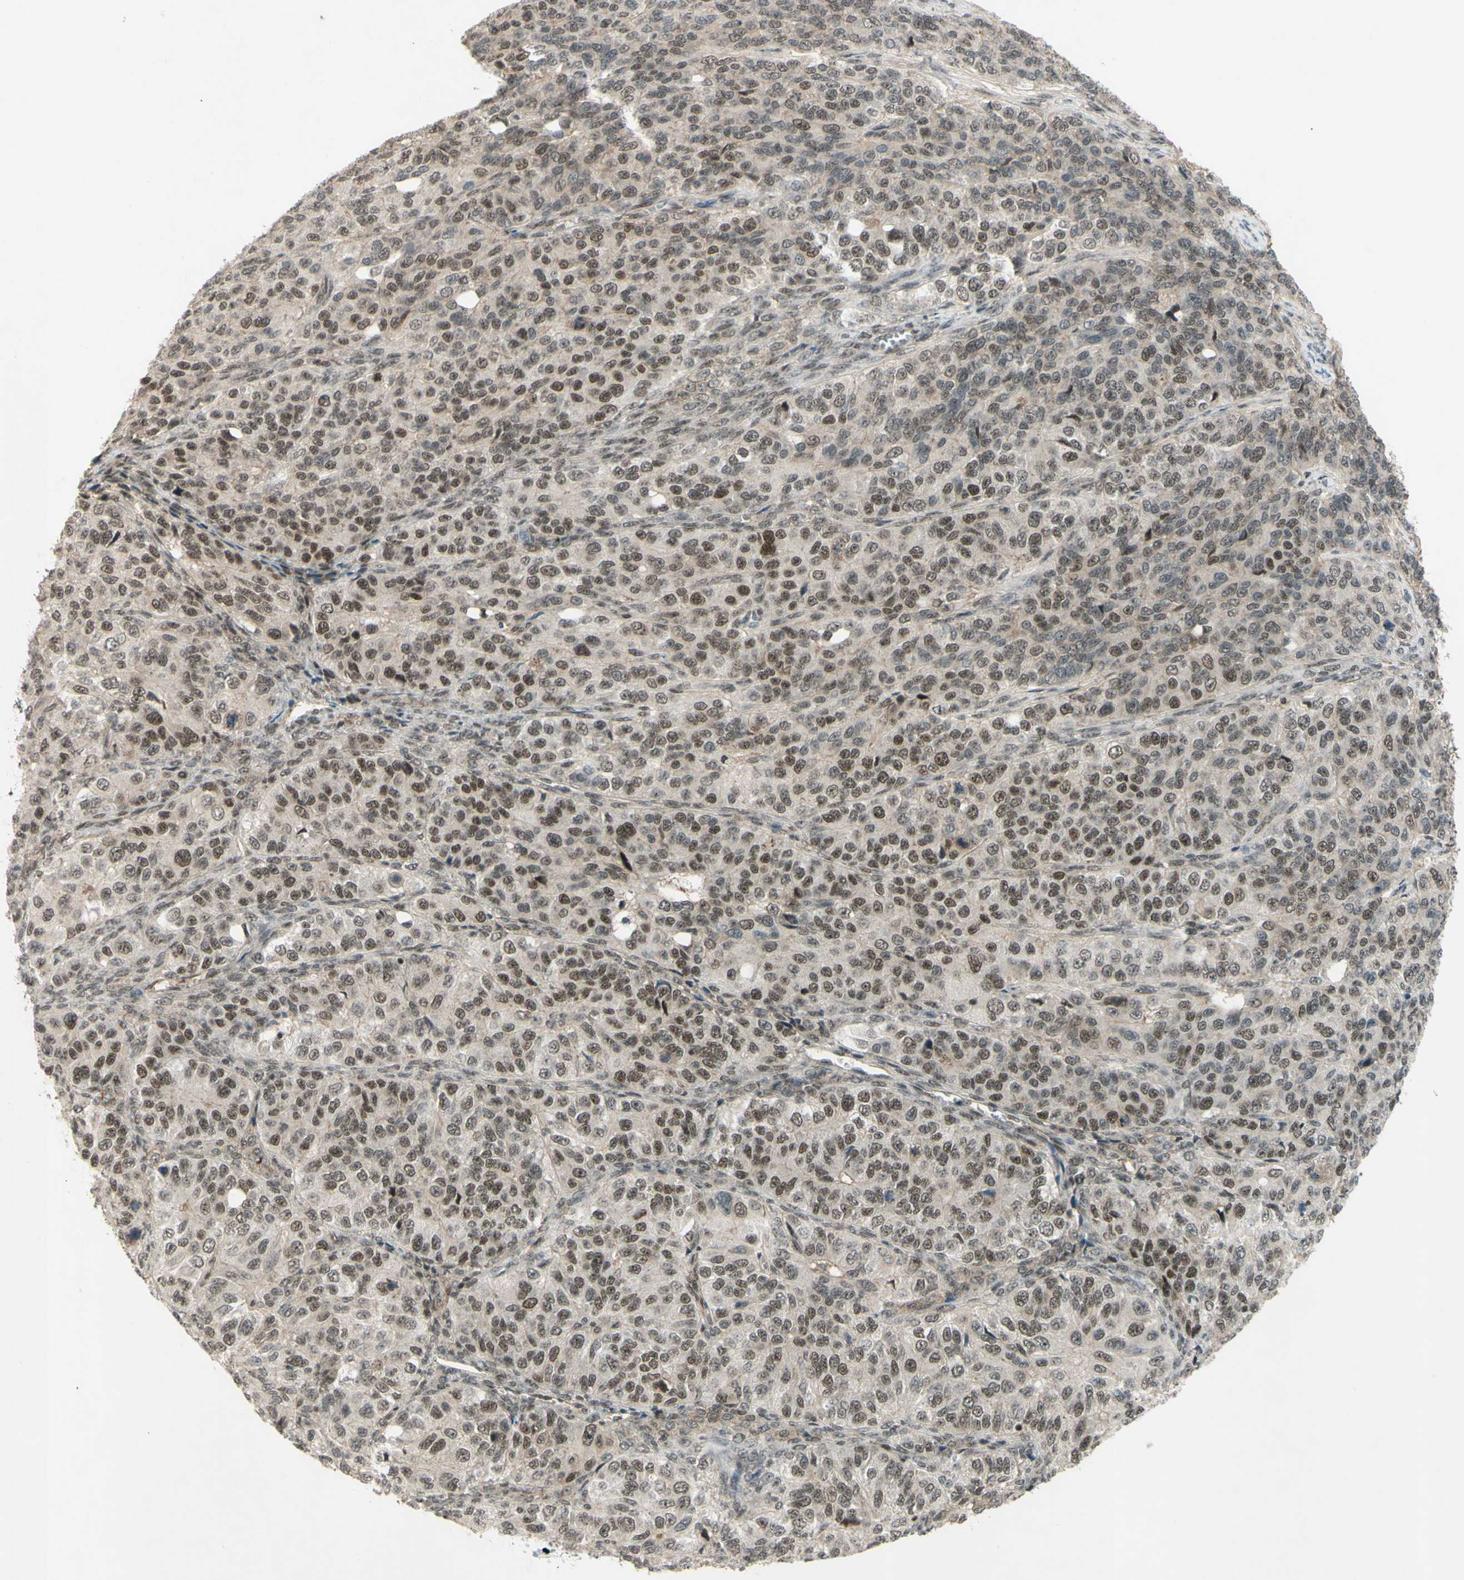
{"staining": {"intensity": "moderate", "quantity": ">75%", "location": "cytoplasmic/membranous,nuclear"}, "tissue": "ovarian cancer", "cell_type": "Tumor cells", "image_type": "cancer", "snomed": [{"axis": "morphology", "description": "Carcinoma, endometroid"}, {"axis": "topography", "description": "Ovary"}], "caption": "Ovarian endometroid carcinoma stained for a protein exhibits moderate cytoplasmic/membranous and nuclear positivity in tumor cells.", "gene": "SNW1", "patient": {"sex": "female", "age": 51}}